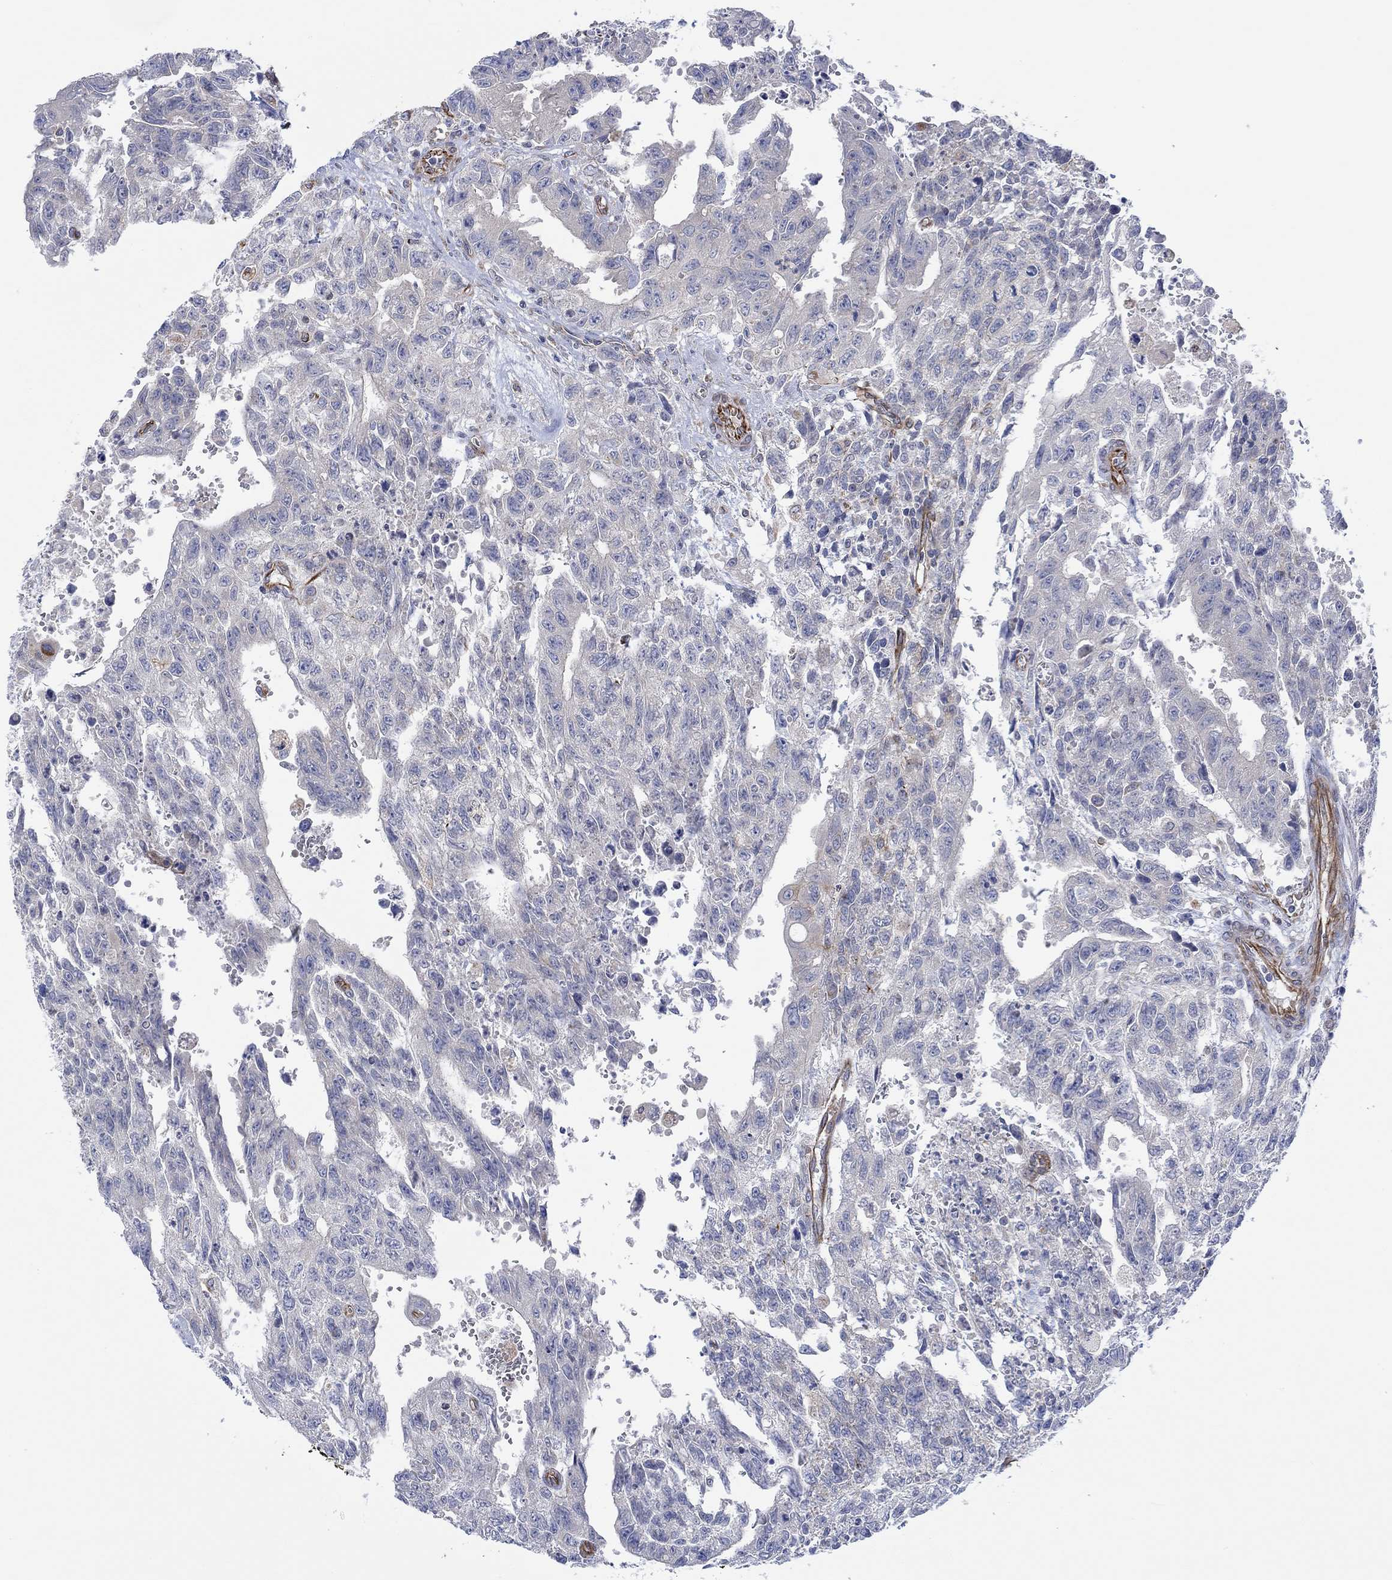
{"staining": {"intensity": "negative", "quantity": "none", "location": "none"}, "tissue": "testis cancer", "cell_type": "Tumor cells", "image_type": "cancer", "snomed": [{"axis": "morphology", "description": "Carcinoma, Embryonal, NOS"}, {"axis": "topography", "description": "Testis"}], "caption": "IHC image of neoplastic tissue: human testis embryonal carcinoma stained with DAB demonstrates no significant protein expression in tumor cells.", "gene": "CAMK1D", "patient": {"sex": "male", "age": 24}}